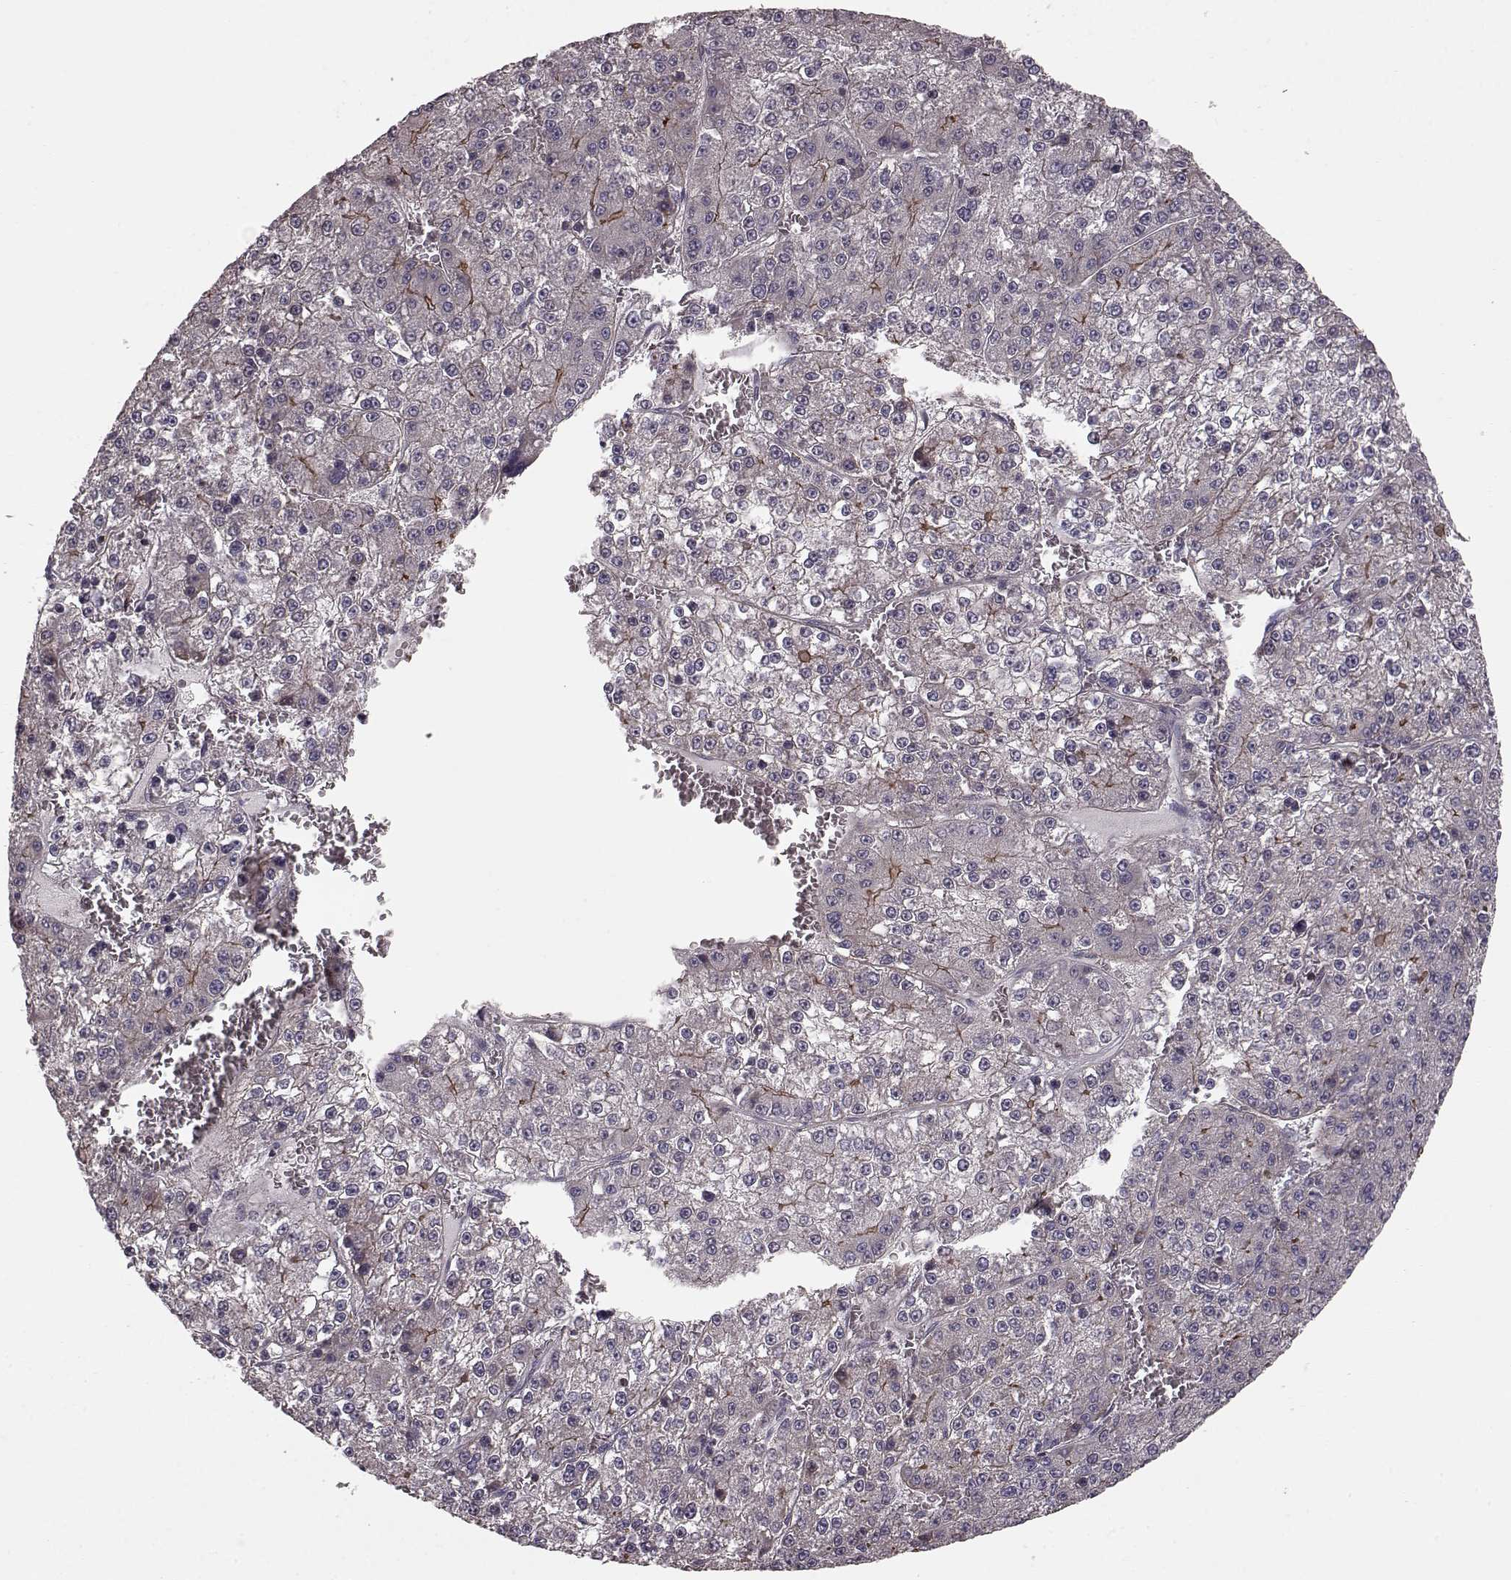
{"staining": {"intensity": "weak", "quantity": "<25%", "location": "cytoplasmic/membranous"}, "tissue": "liver cancer", "cell_type": "Tumor cells", "image_type": "cancer", "snomed": [{"axis": "morphology", "description": "Carcinoma, Hepatocellular, NOS"}, {"axis": "topography", "description": "Liver"}], "caption": "An image of human liver cancer (hepatocellular carcinoma) is negative for staining in tumor cells.", "gene": "SLC22A18", "patient": {"sex": "female", "age": 73}}